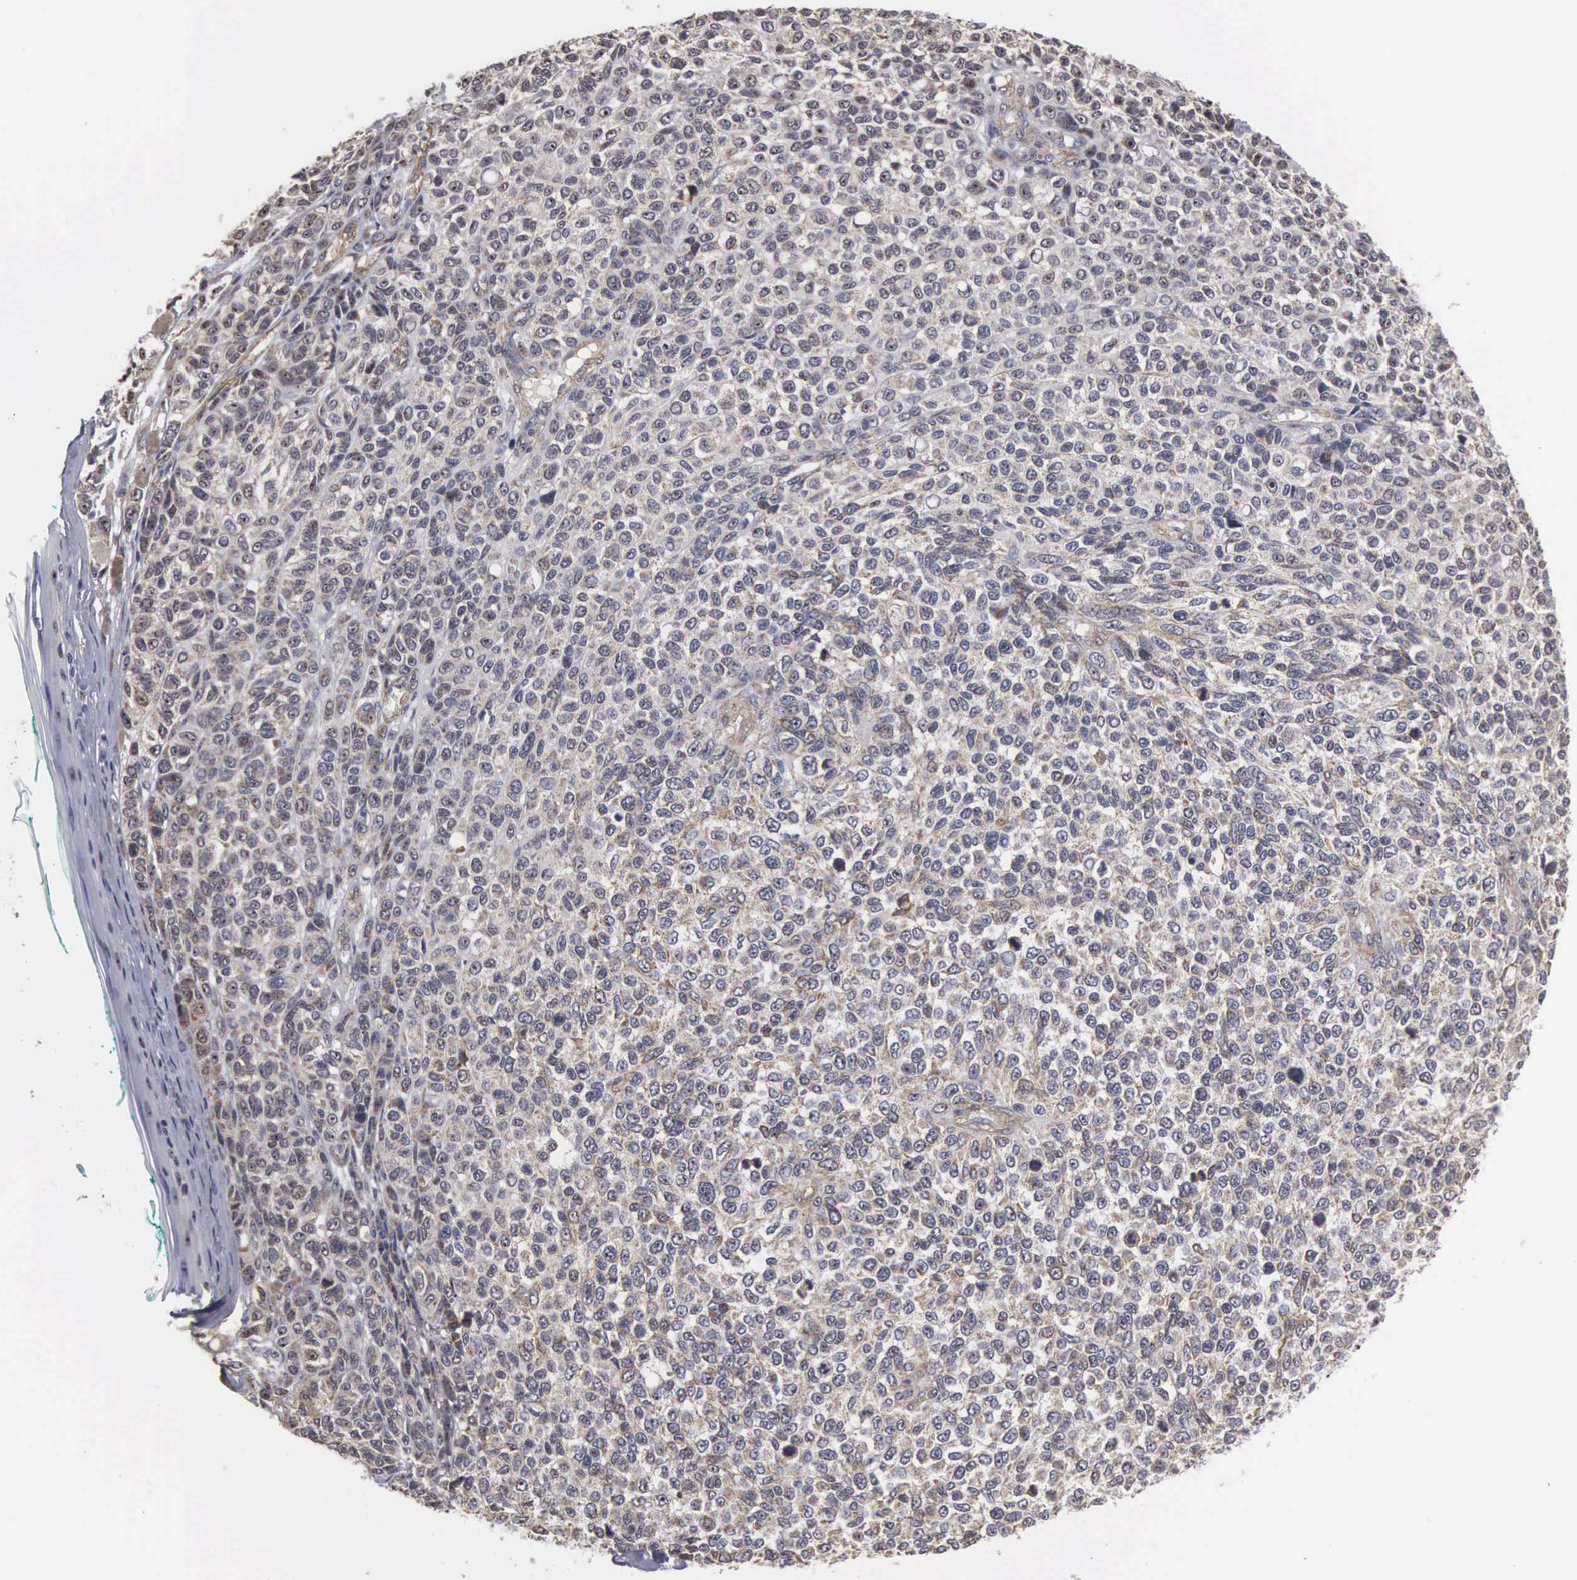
{"staining": {"intensity": "weak", "quantity": "25%-75%", "location": "cytoplasmic/membranous,nuclear"}, "tissue": "melanoma", "cell_type": "Tumor cells", "image_type": "cancer", "snomed": [{"axis": "morphology", "description": "Malignant melanoma, NOS"}, {"axis": "topography", "description": "Skin"}], "caption": "Melanoma stained with a protein marker exhibits weak staining in tumor cells.", "gene": "NGDN", "patient": {"sex": "female", "age": 85}}